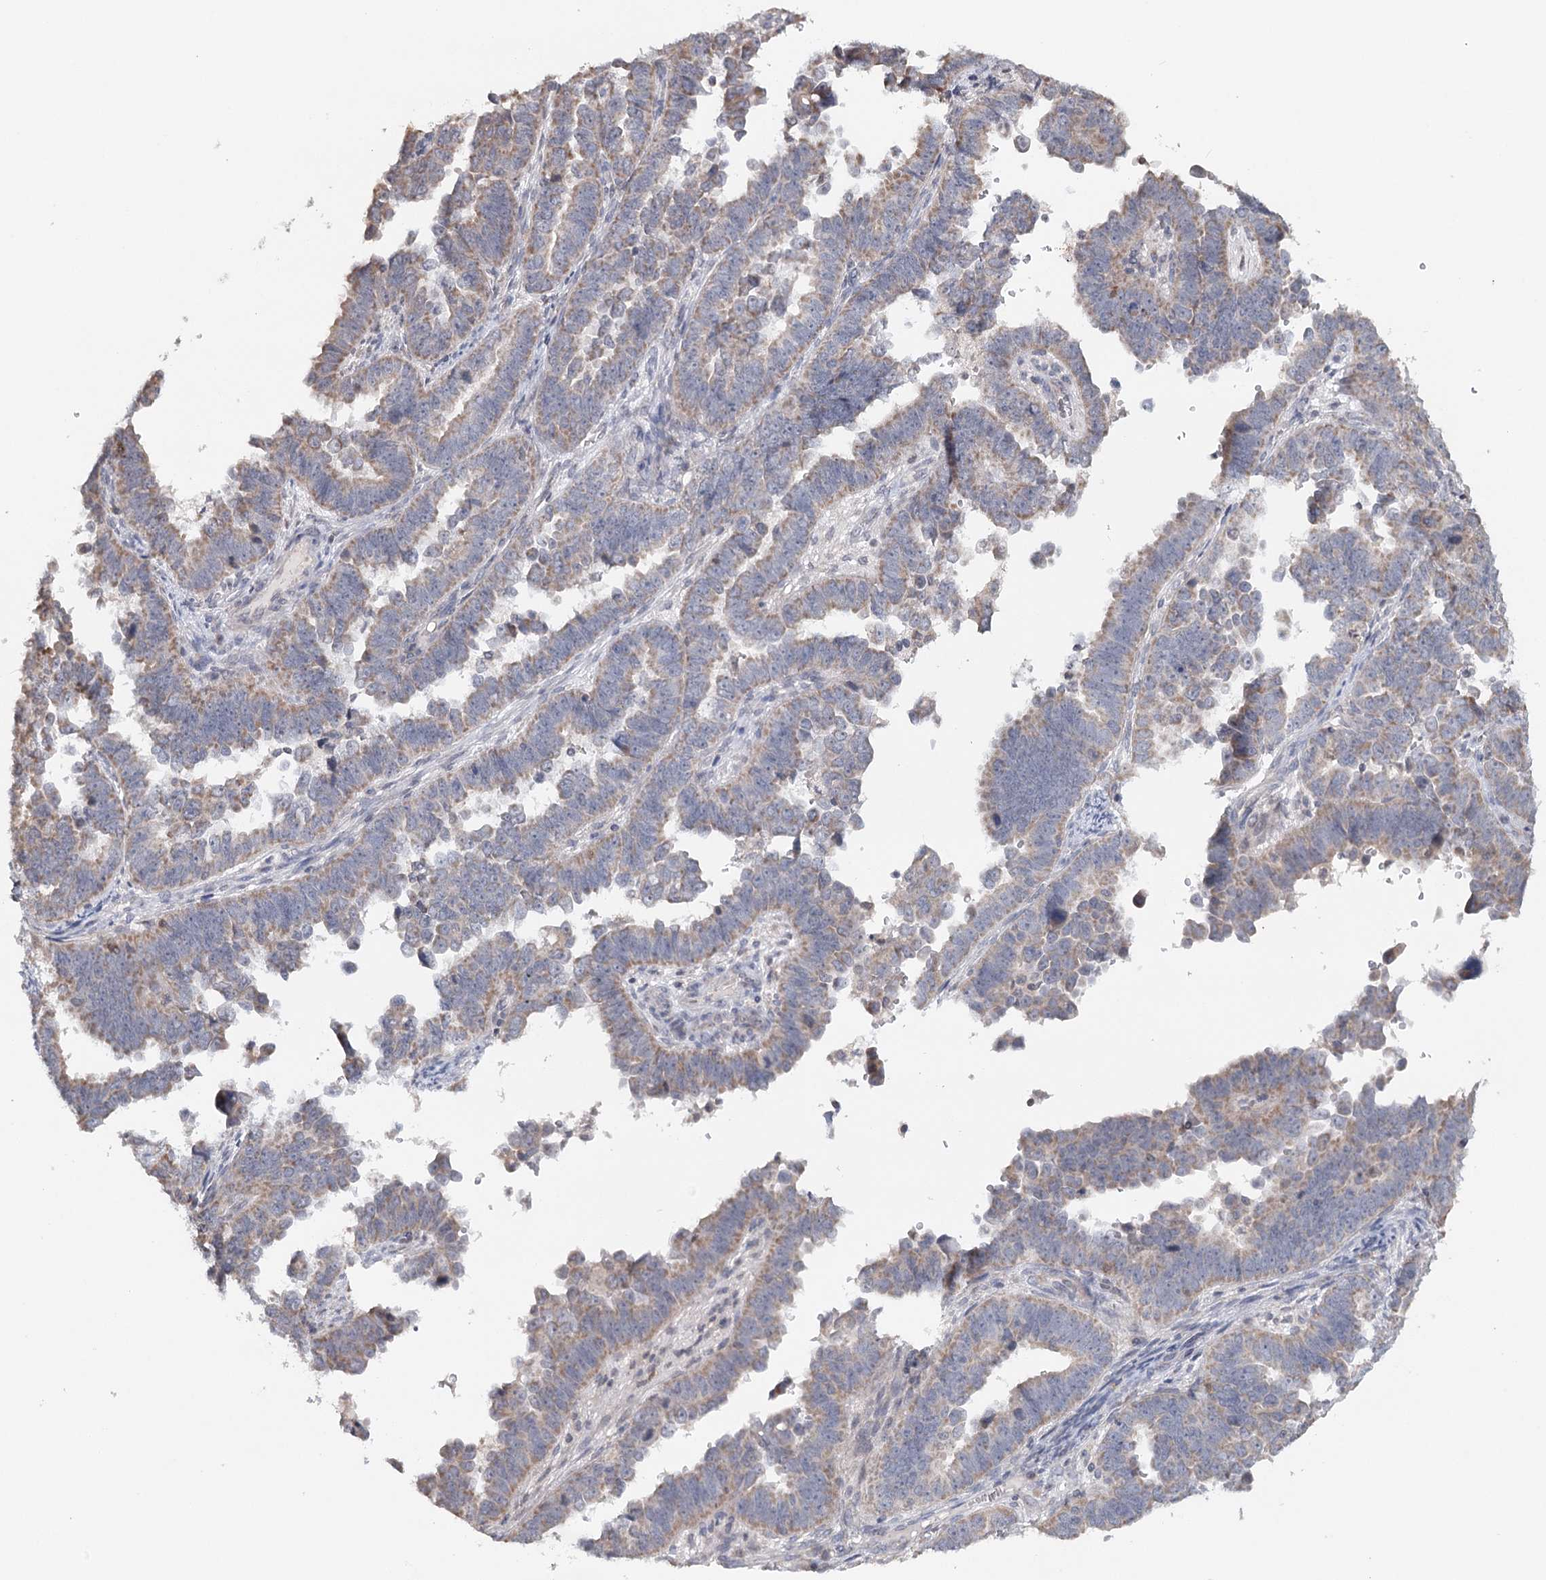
{"staining": {"intensity": "weak", "quantity": ">75%", "location": "cytoplasmic/membranous"}, "tissue": "endometrial cancer", "cell_type": "Tumor cells", "image_type": "cancer", "snomed": [{"axis": "morphology", "description": "Adenocarcinoma, NOS"}, {"axis": "topography", "description": "Endometrium"}], "caption": "Immunohistochemical staining of human endometrial adenocarcinoma reveals low levels of weak cytoplasmic/membranous positivity in approximately >75% of tumor cells.", "gene": "ICOS", "patient": {"sex": "female", "age": 75}}